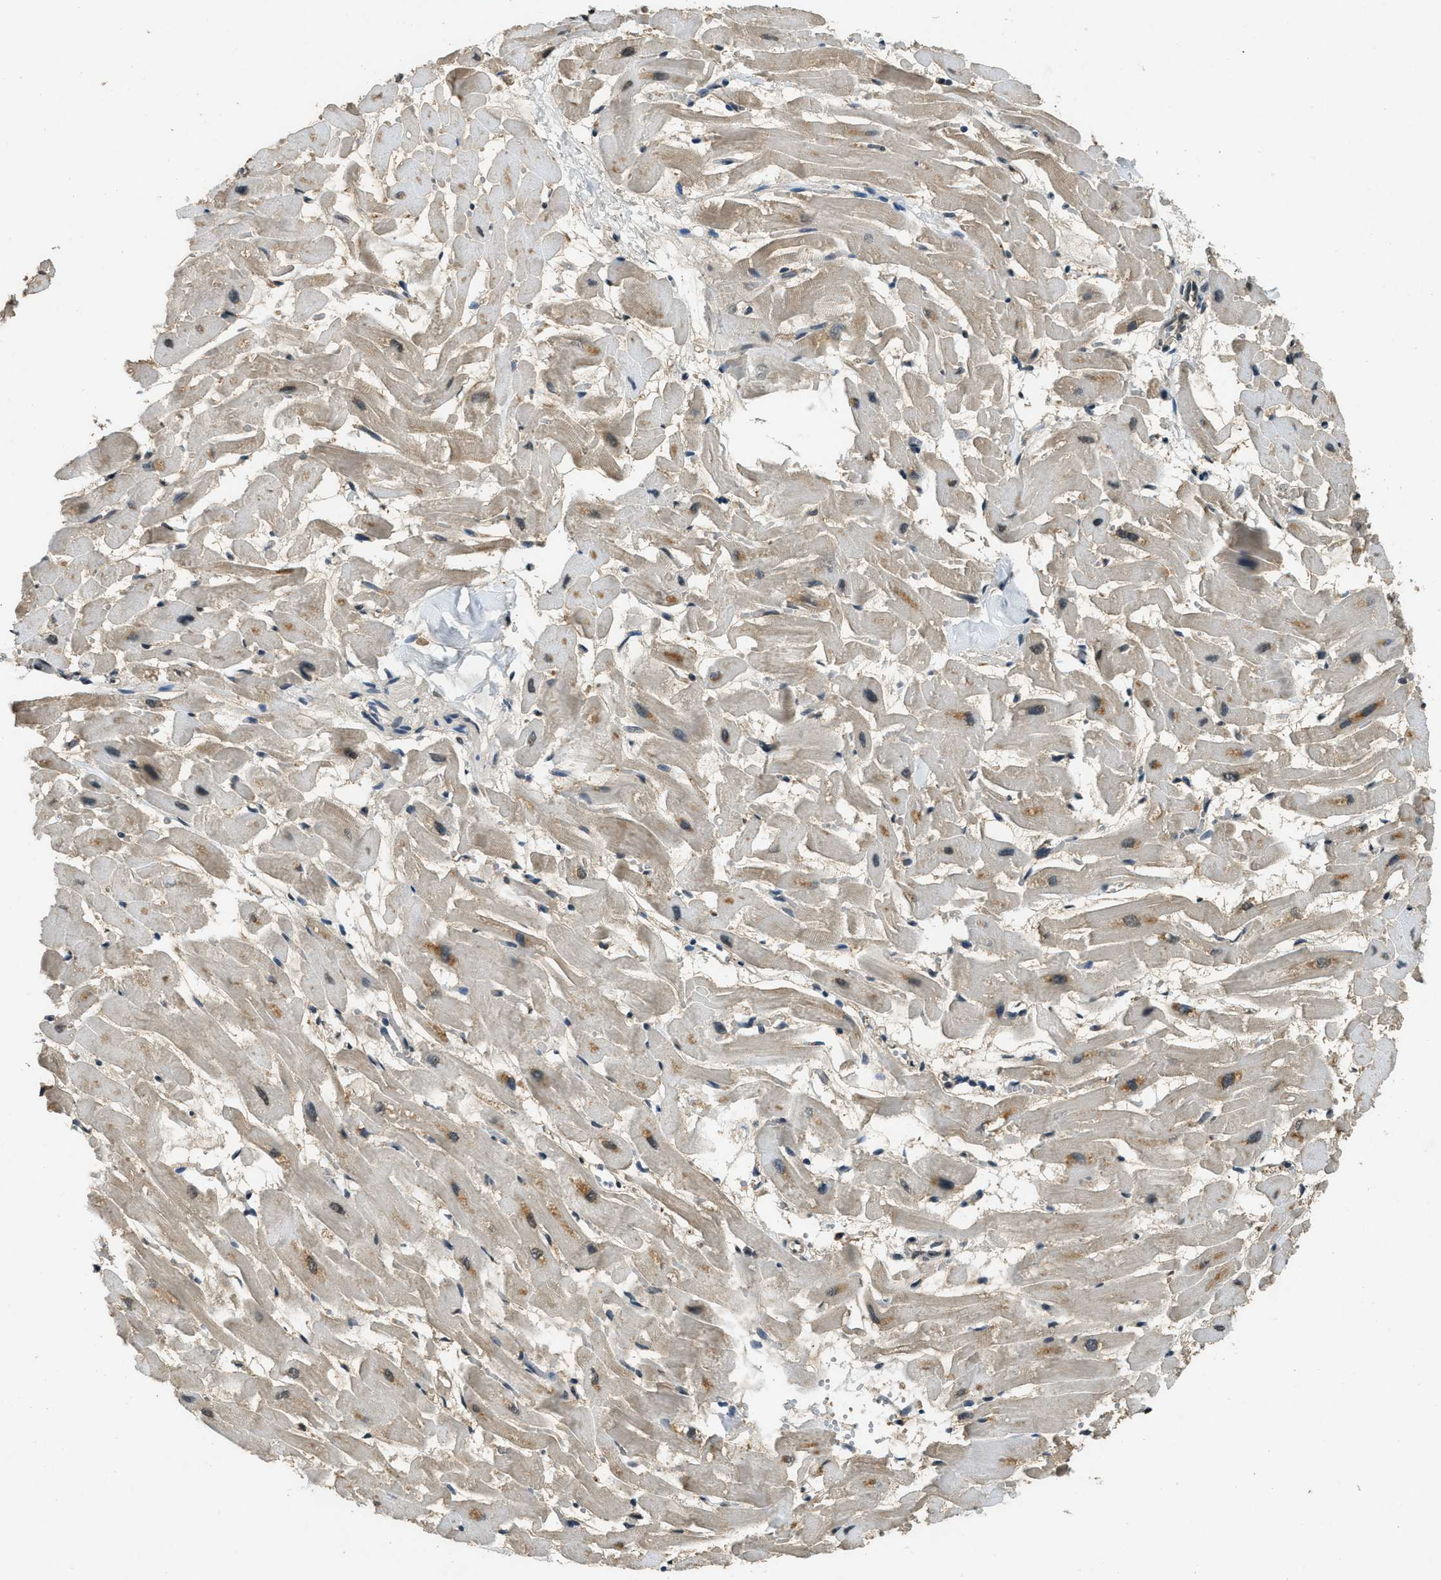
{"staining": {"intensity": "moderate", "quantity": "<25%", "location": "cytoplasmic/membranous,nuclear"}, "tissue": "heart muscle", "cell_type": "Cardiomyocytes", "image_type": "normal", "snomed": [{"axis": "morphology", "description": "Normal tissue, NOS"}, {"axis": "topography", "description": "Heart"}], "caption": "Immunohistochemical staining of benign heart muscle demonstrates low levels of moderate cytoplasmic/membranous,nuclear expression in approximately <25% of cardiomyocytes.", "gene": "ZNF148", "patient": {"sex": "female", "age": 19}}